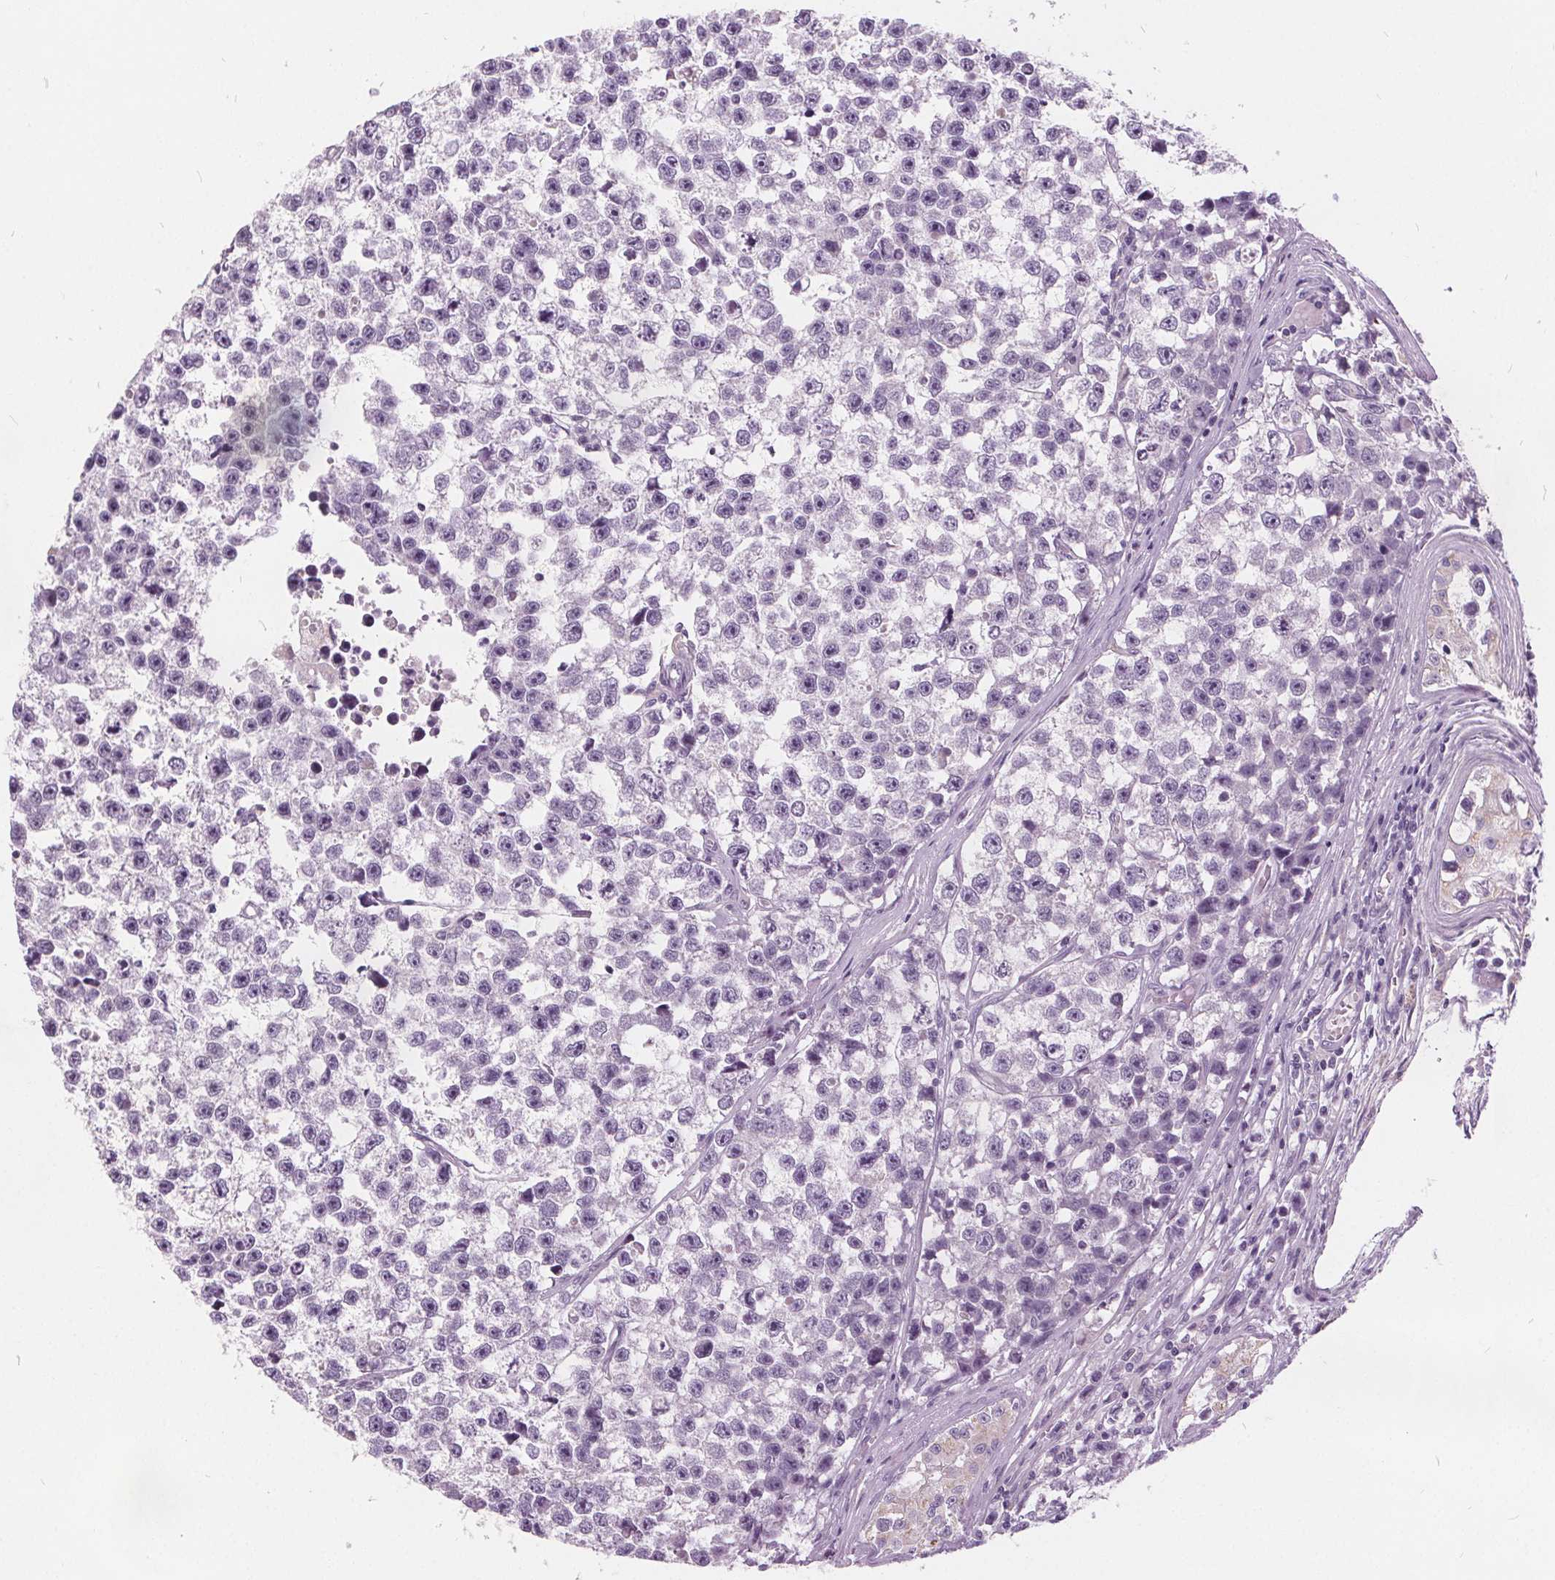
{"staining": {"intensity": "negative", "quantity": "none", "location": "none"}, "tissue": "testis cancer", "cell_type": "Tumor cells", "image_type": "cancer", "snomed": [{"axis": "morphology", "description": "Seminoma, NOS"}, {"axis": "topography", "description": "Testis"}], "caption": "Testis cancer stained for a protein using immunohistochemistry (IHC) demonstrates no expression tumor cells.", "gene": "ACOX2", "patient": {"sex": "male", "age": 26}}